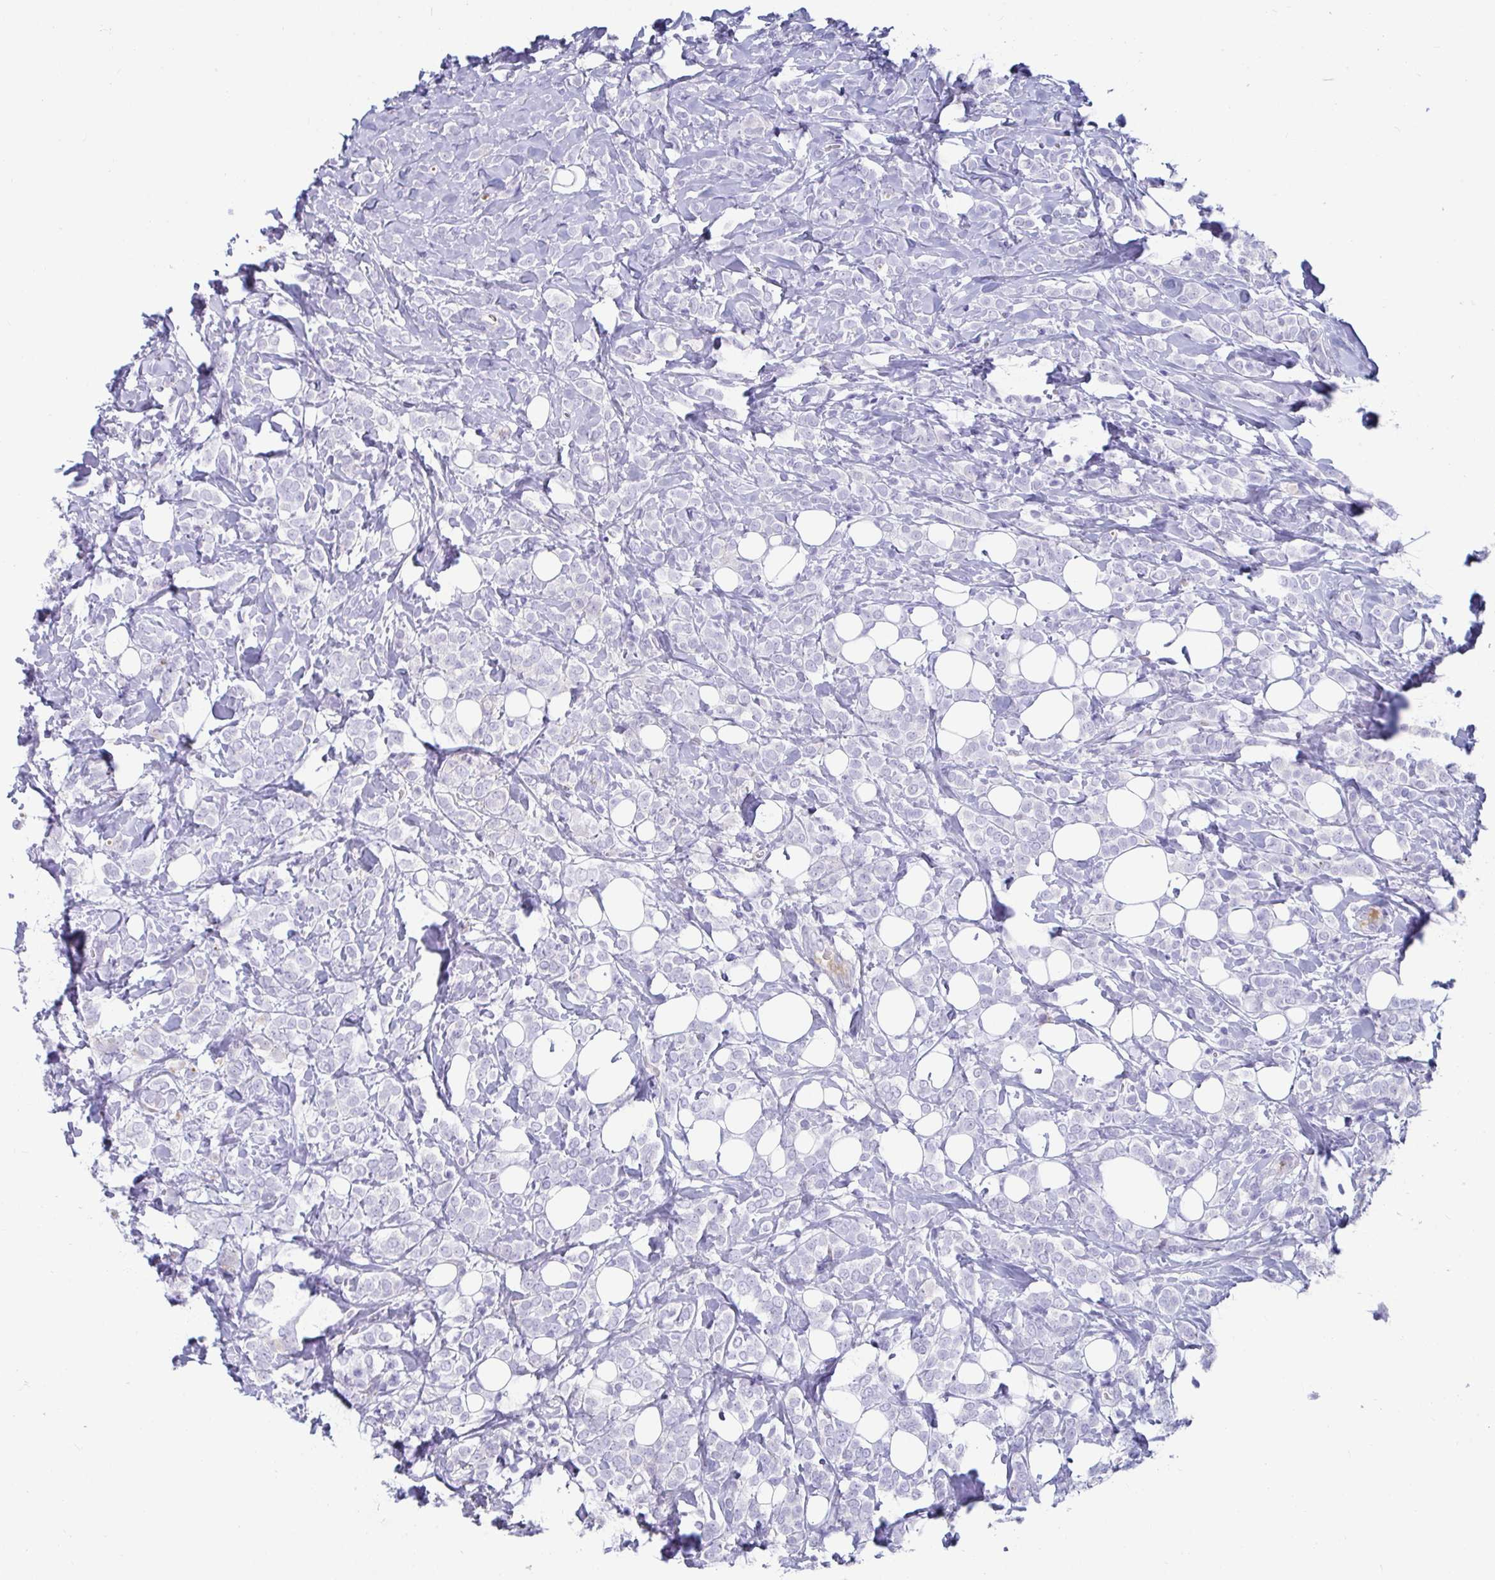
{"staining": {"intensity": "negative", "quantity": "none", "location": "none"}, "tissue": "breast cancer", "cell_type": "Tumor cells", "image_type": "cancer", "snomed": [{"axis": "morphology", "description": "Lobular carcinoma"}, {"axis": "topography", "description": "Breast"}], "caption": "DAB immunohistochemical staining of human breast cancer (lobular carcinoma) reveals no significant staining in tumor cells.", "gene": "NPY", "patient": {"sex": "female", "age": 49}}